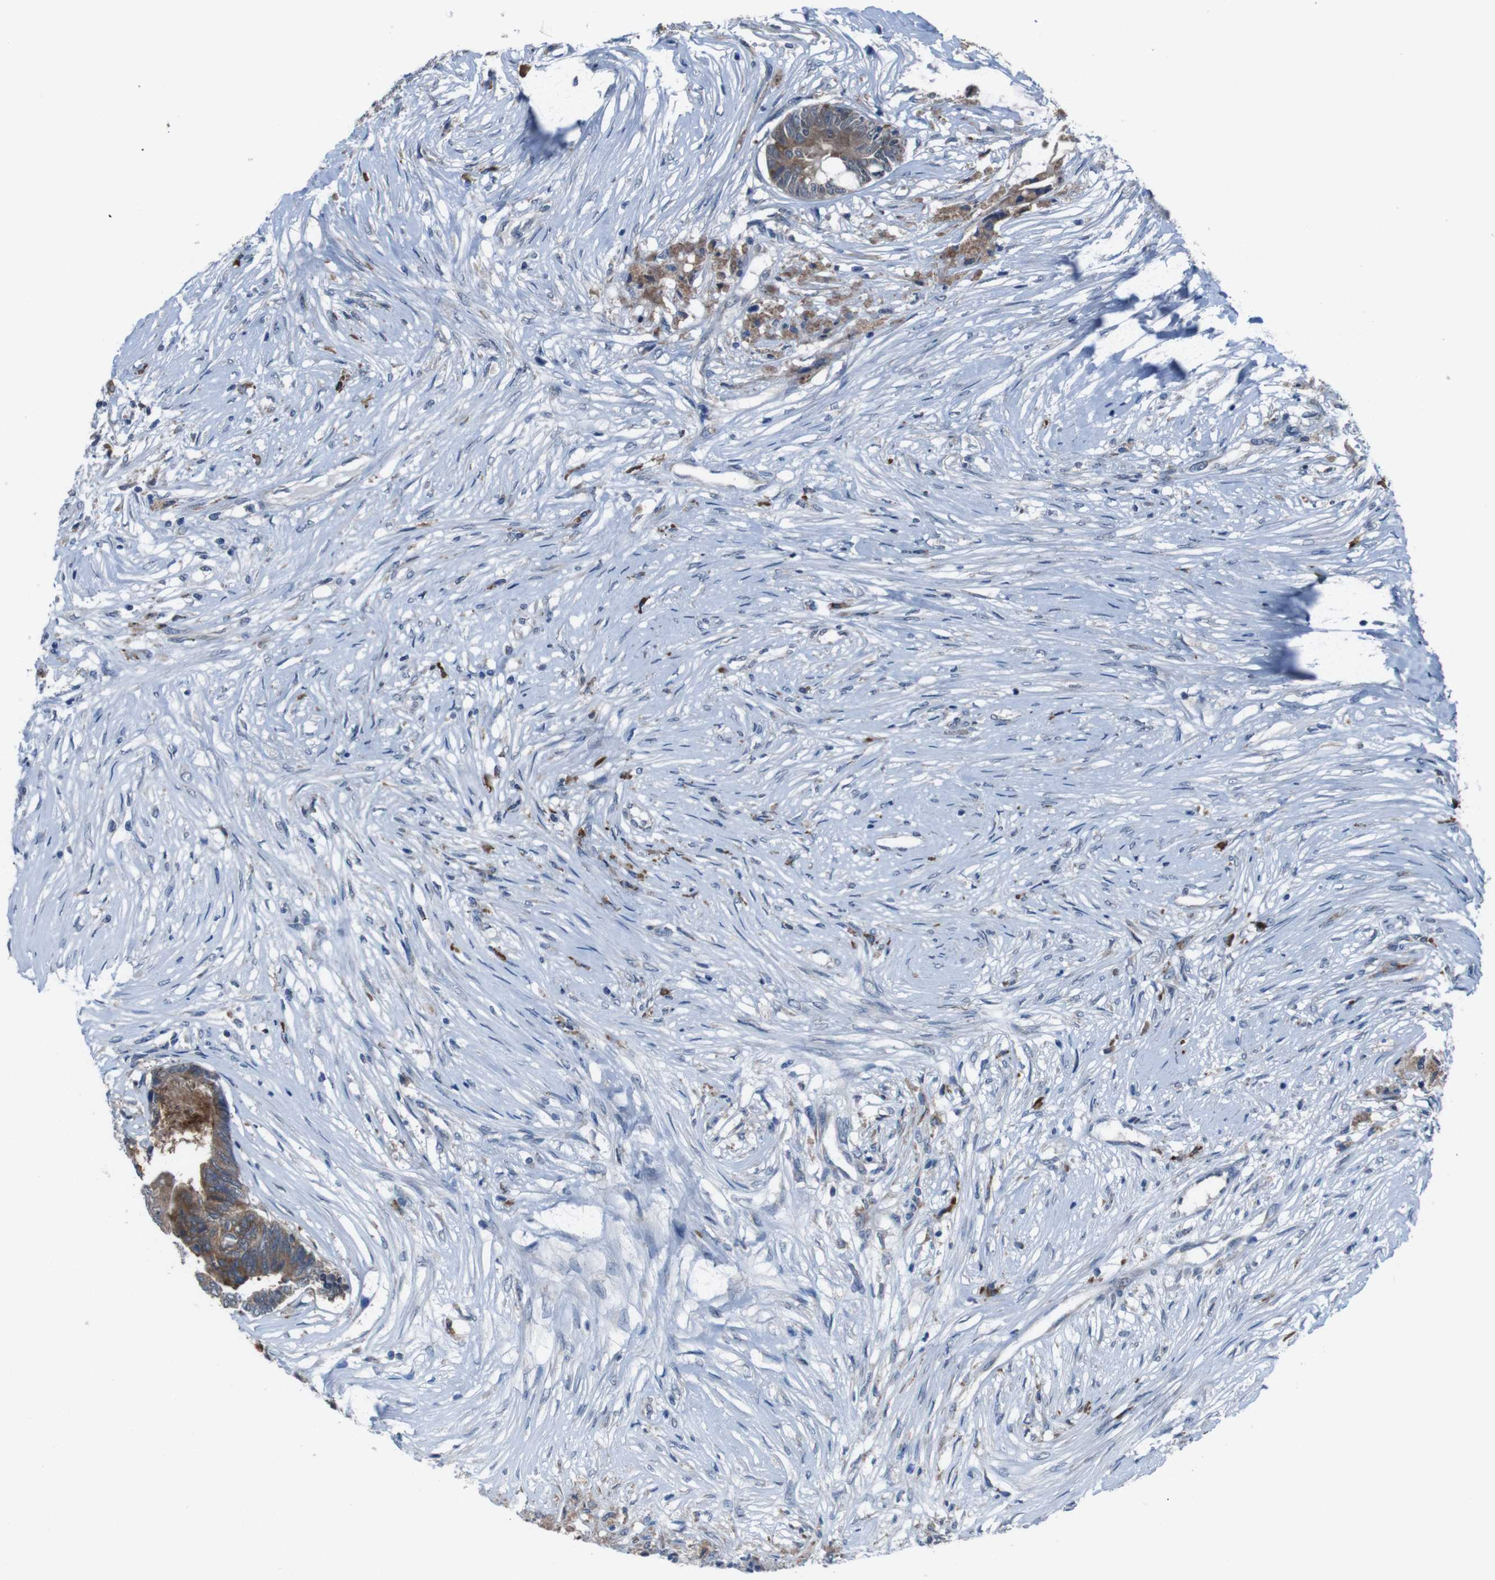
{"staining": {"intensity": "moderate", "quantity": ">75%", "location": "cytoplasmic/membranous"}, "tissue": "colorectal cancer", "cell_type": "Tumor cells", "image_type": "cancer", "snomed": [{"axis": "morphology", "description": "Adenocarcinoma, NOS"}, {"axis": "topography", "description": "Rectum"}], "caption": "Colorectal cancer (adenocarcinoma) stained with a protein marker exhibits moderate staining in tumor cells.", "gene": "CDH22", "patient": {"sex": "male", "age": 63}}